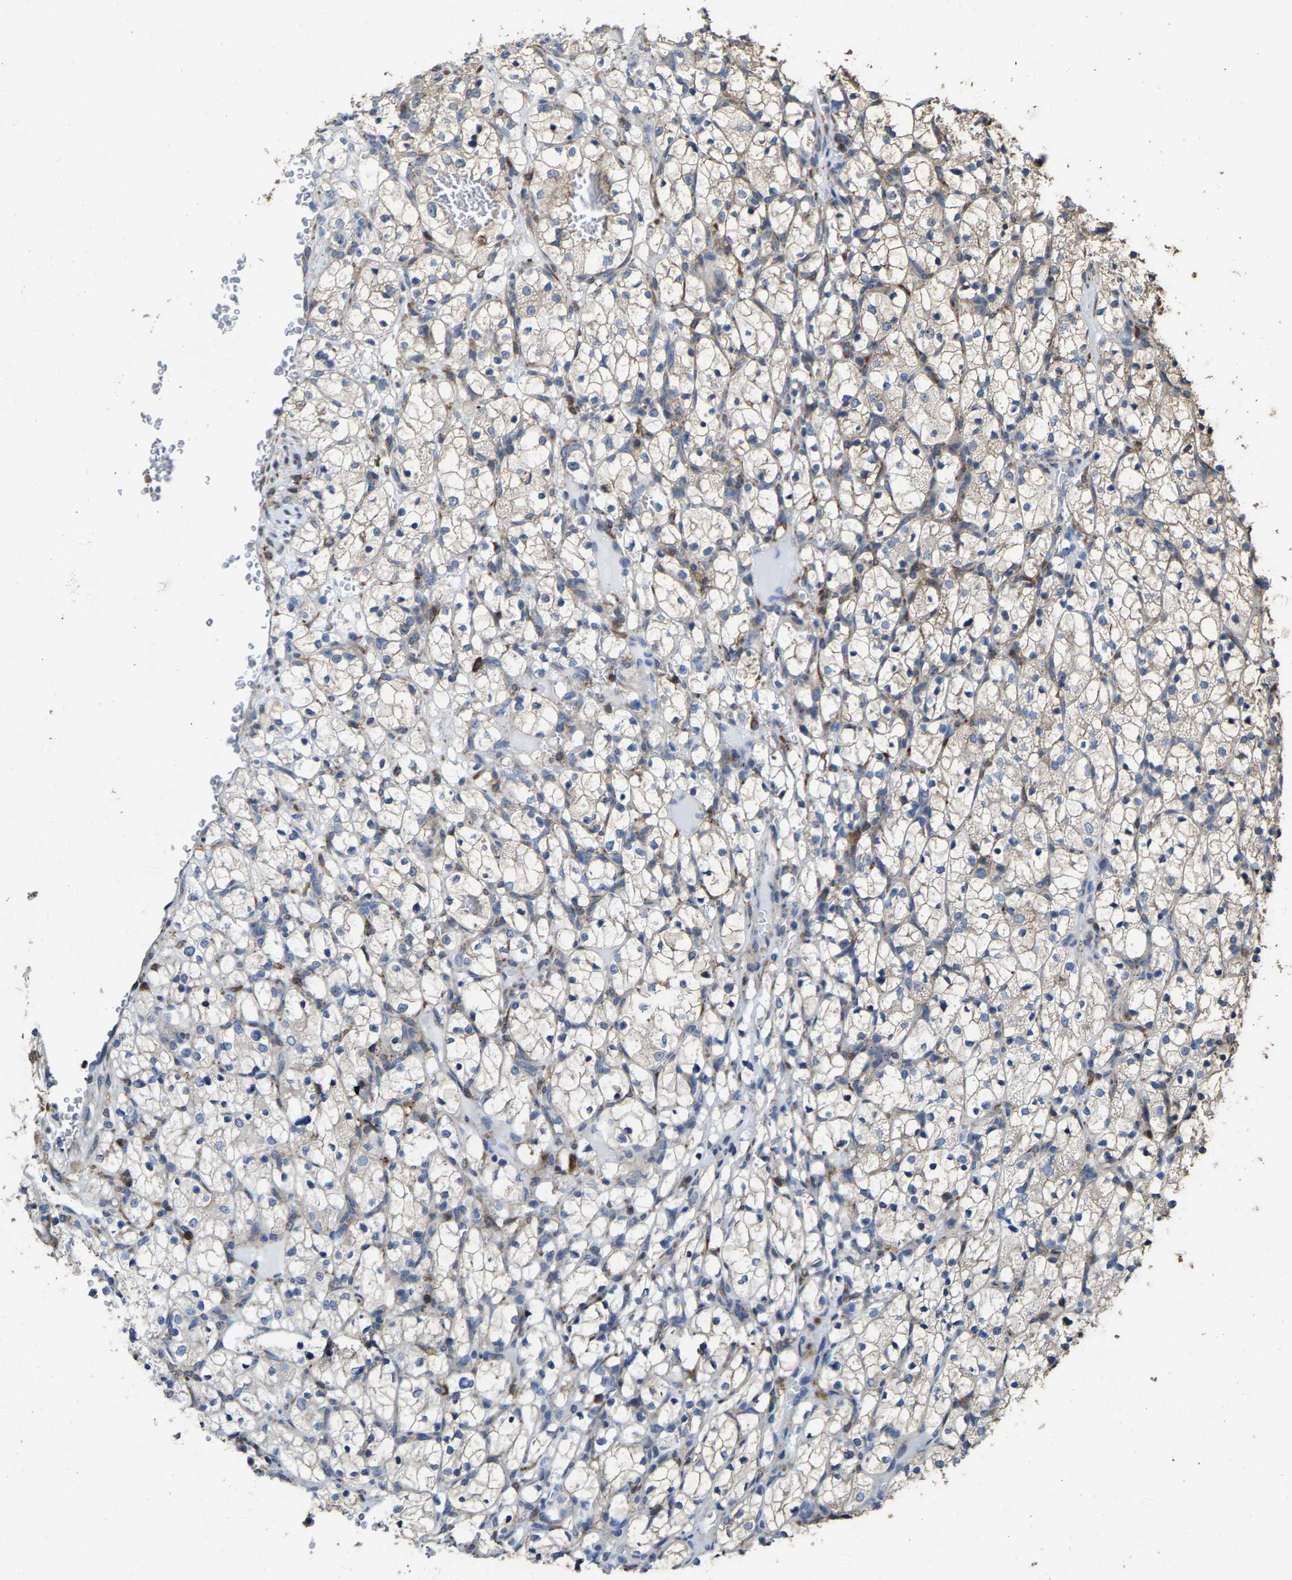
{"staining": {"intensity": "negative", "quantity": "none", "location": "none"}, "tissue": "renal cancer", "cell_type": "Tumor cells", "image_type": "cancer", "snomed": [{"axis": "morphology", "description": "Adenocarcinoma, NOS"}, {"axis": "topography", "description": "Kidney"}], "caption": "A high-resolution image shows IHC staining of renal cancer (adenocarcinoma), which shows no significant staining in tumor cells.", "gene": "FGD3", "patient": {"sex": "female", "age": 69}}